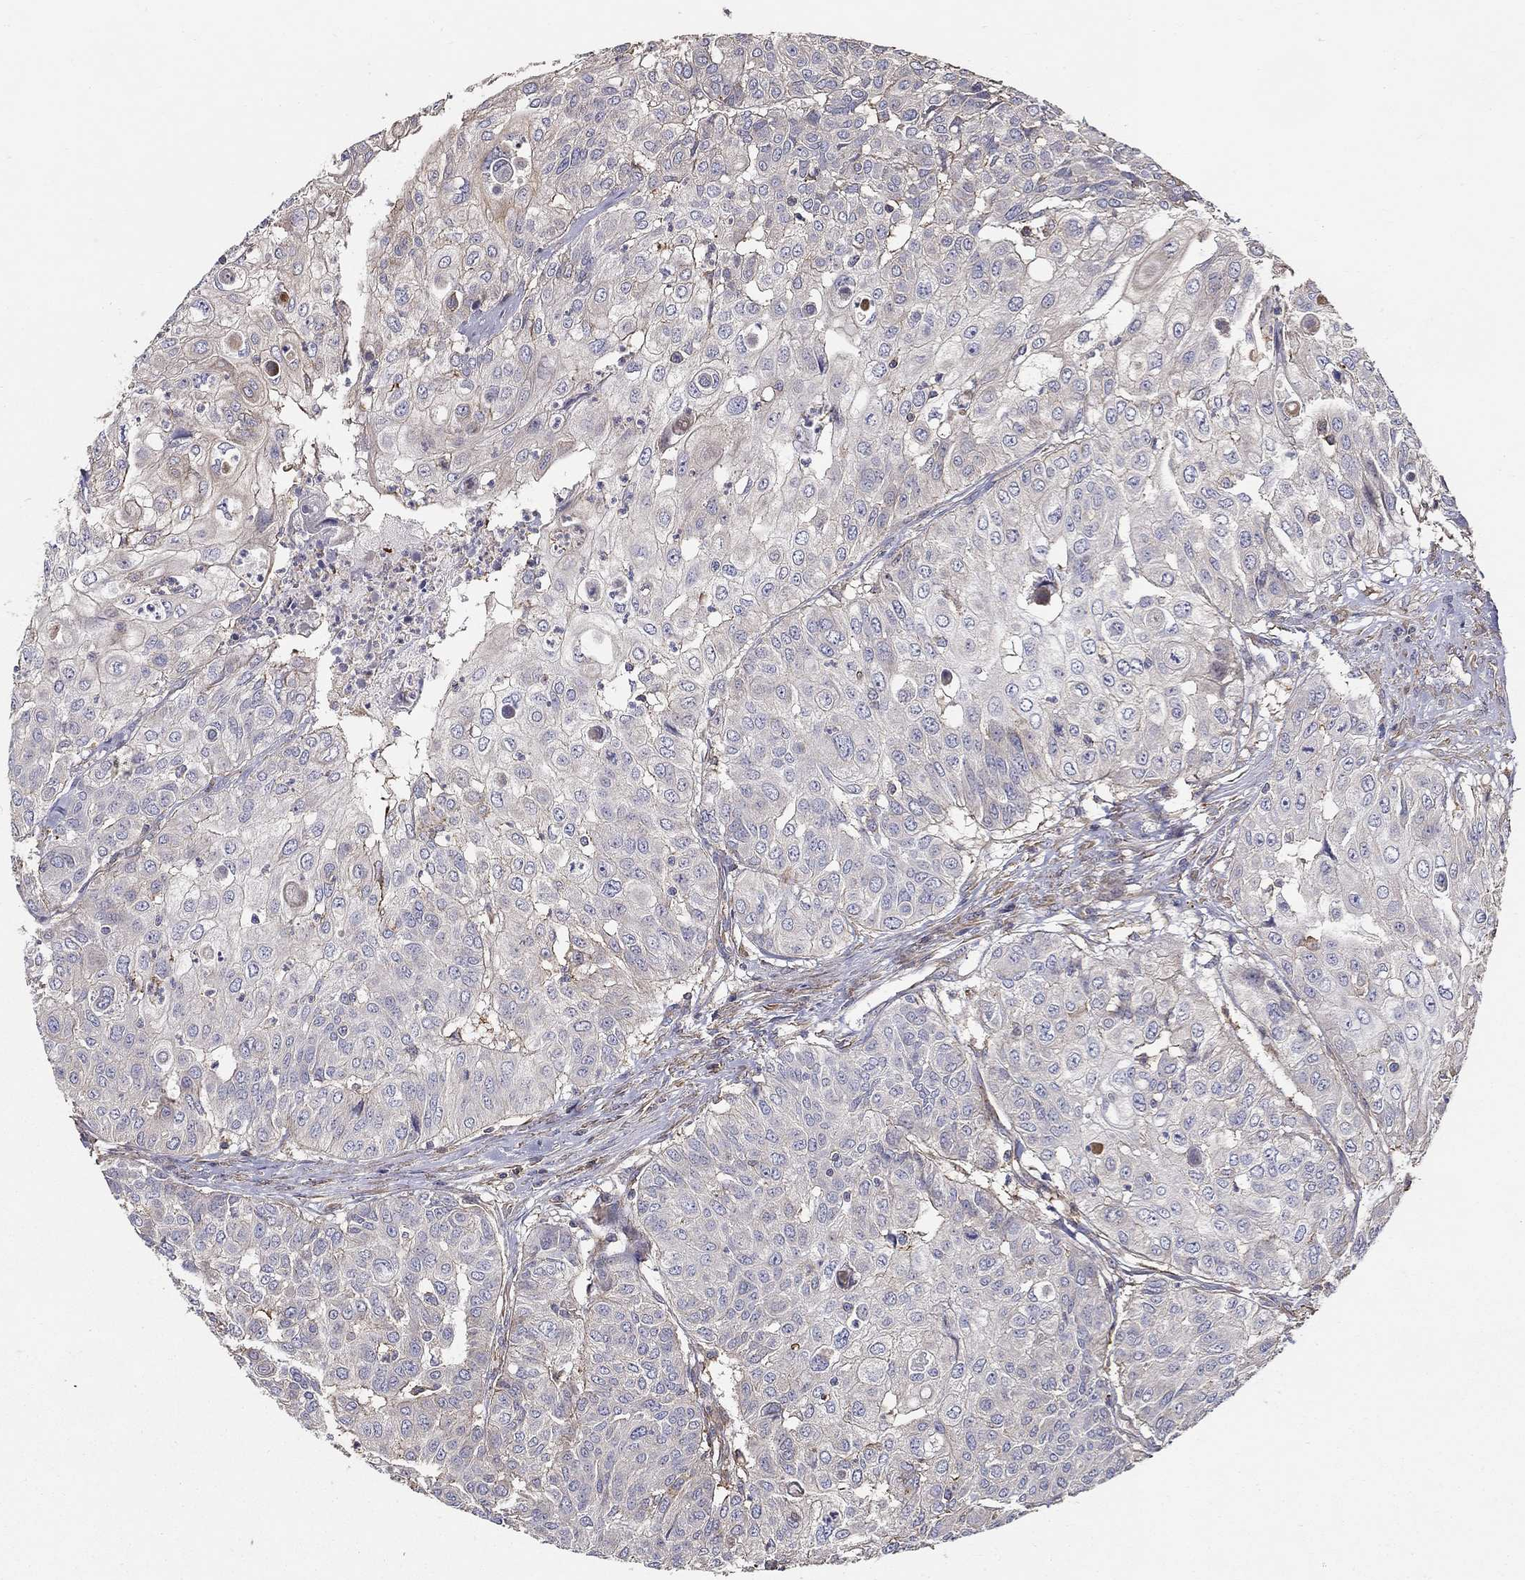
{"staining": {"intensity": "negative", "quantity": "none", "location": "none"}, "tissue": "urothelial cancer", "cell_type": "Tumor cells", "image_type": "cancer", "snomed": [{"axis": "morphology", "description": "Urothelial carcinoma, High grade"}, {"axis": "topography", "description": "Urinary bladder"}], "caption": "Immunohistochemical staining of human urothelial cancer shows no significant positivity in tumor cells.", "gene": "NPHP1", "patient": {"sex": "female", "age": 79}}